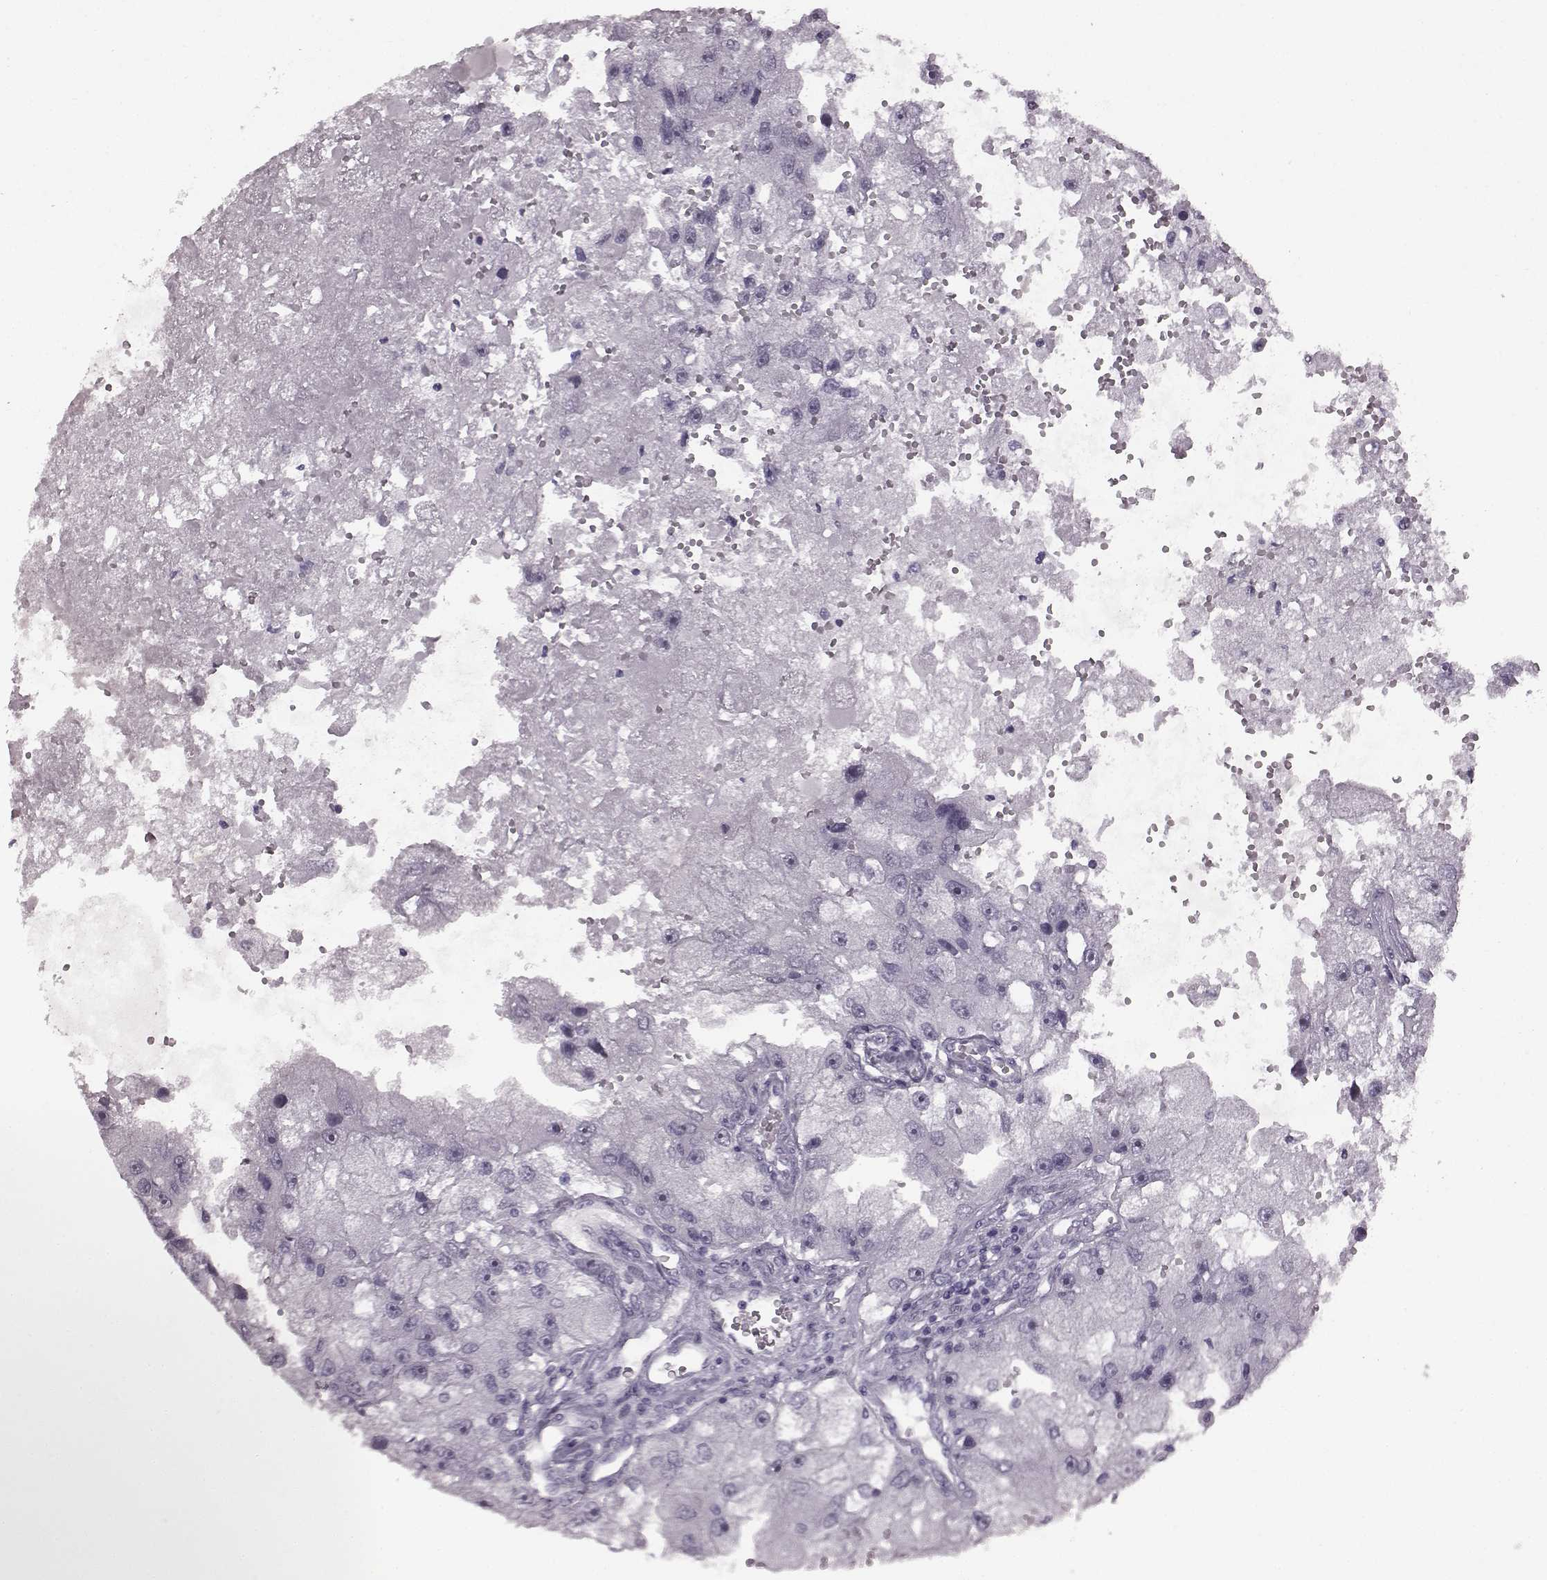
{"staining": {"intensity": "negative", "quantity": "none", "location": "none"}, "tissue": "renal cancer", "cell_type": "Tumor cells", "image_type": "cancer", "snomed": [{"axis": "morphology", "description": "Adenocarcinoma, NOS"}, {"axis": "topography", "description": "Kidney"}], "caption": "An immunohistochemistry (IHC) micrograph of renal cancer is shown. There is no staining in tumor cells of renal cancer.", "gene": "PRPH2", "patient": {"sex": "male", "age": 63}}